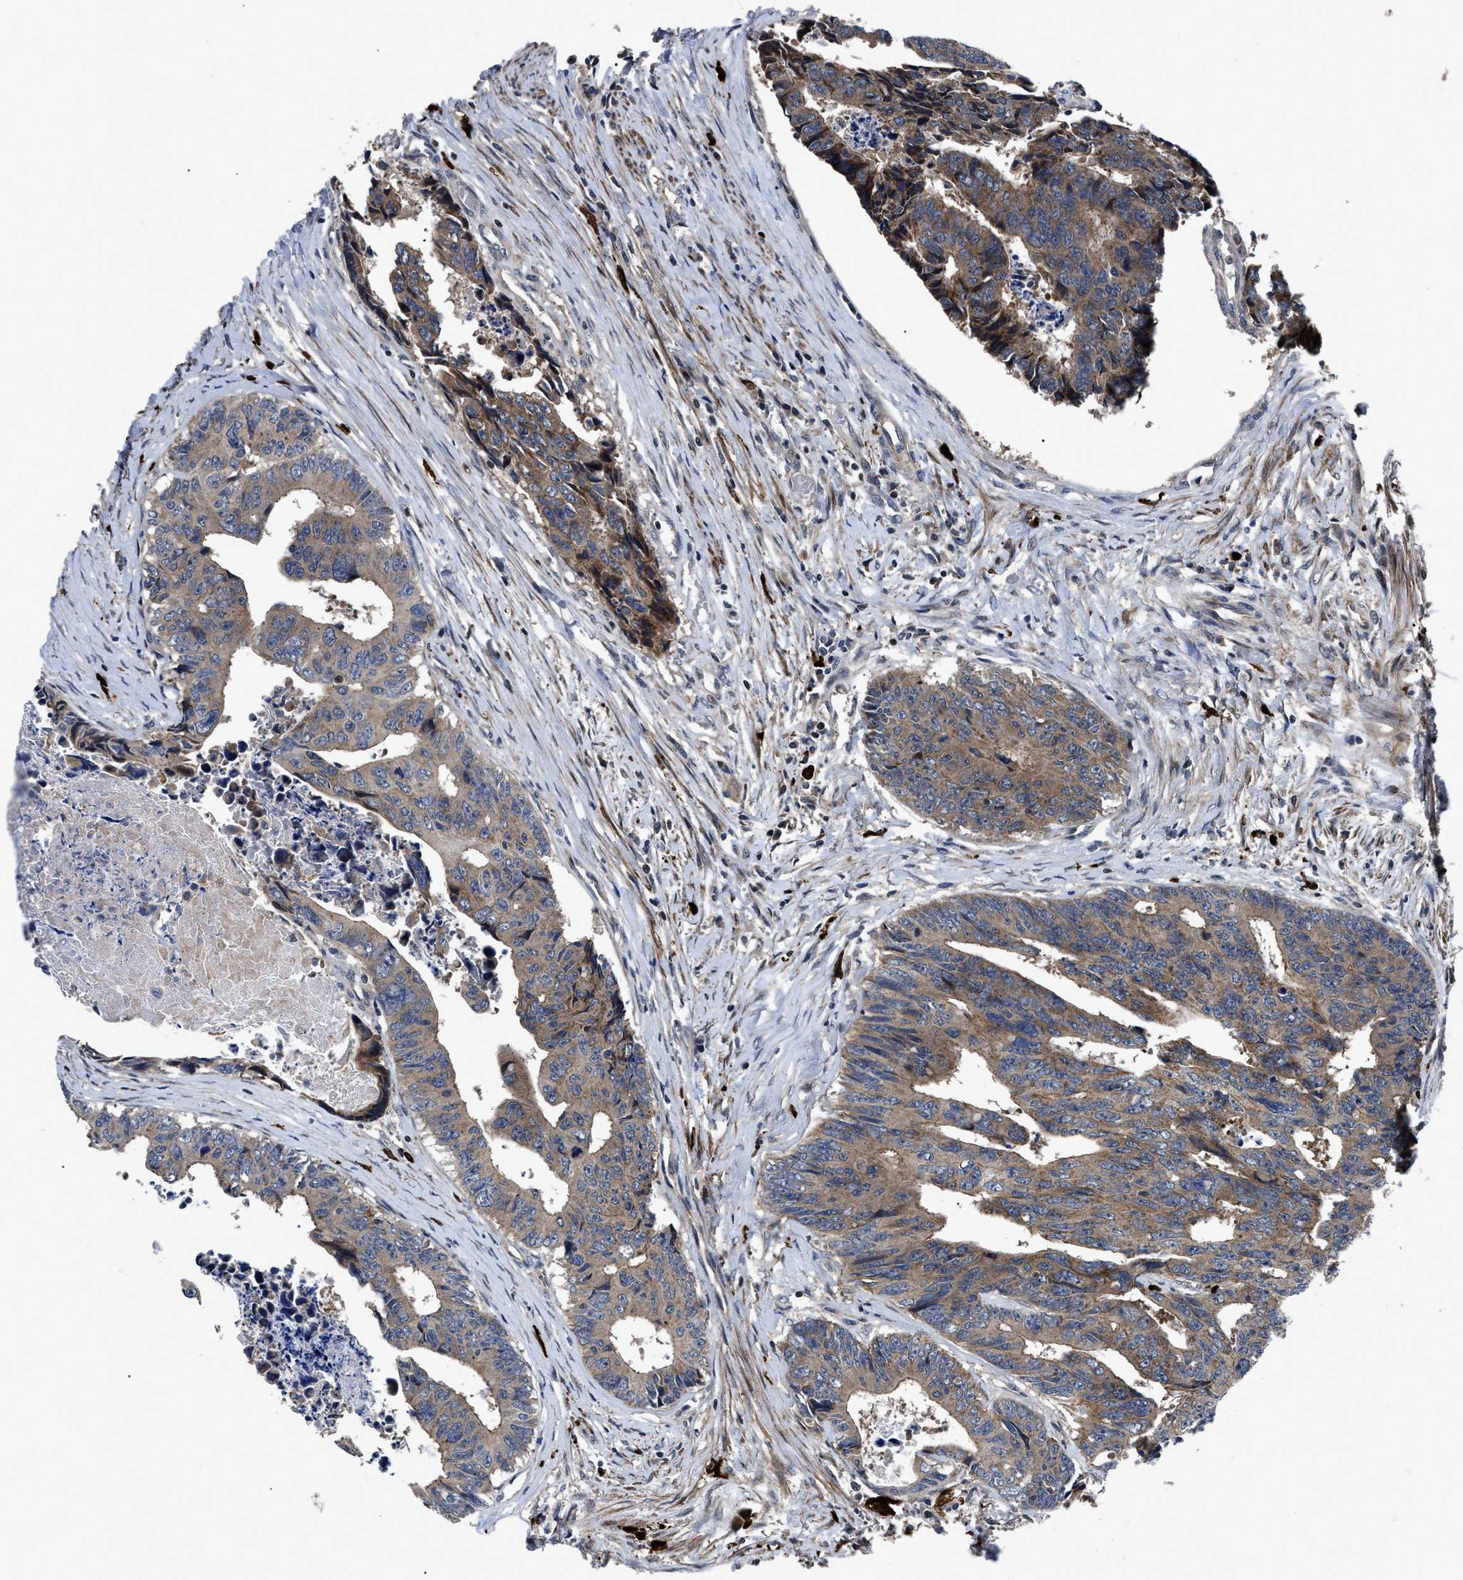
{"staining": {"intensity": "moderate", "quantity": ">75%", "location": "cytoplasmic/membranous"}, "tissue": "colorectal cancer", "cell_type": "Tumor cells", "image_type": "cancer", "snomed": [{"axis": "morphology", "description": "Adenocarcinoma, NOS"}, {"axis": "topography", "description": "Rectum"}], "caption": "Immunohistochemistry image of neoplastic tissue: colorectal cancer stained using IHC shows medium levels of moderate protein expression localized specifically in the cytoplasmic/membranous of tumor cells, appearing as a cytoplasmic/membranous brown color.", "gene": "PPWD1", "patient": {"sex": "male", "age": 84}}